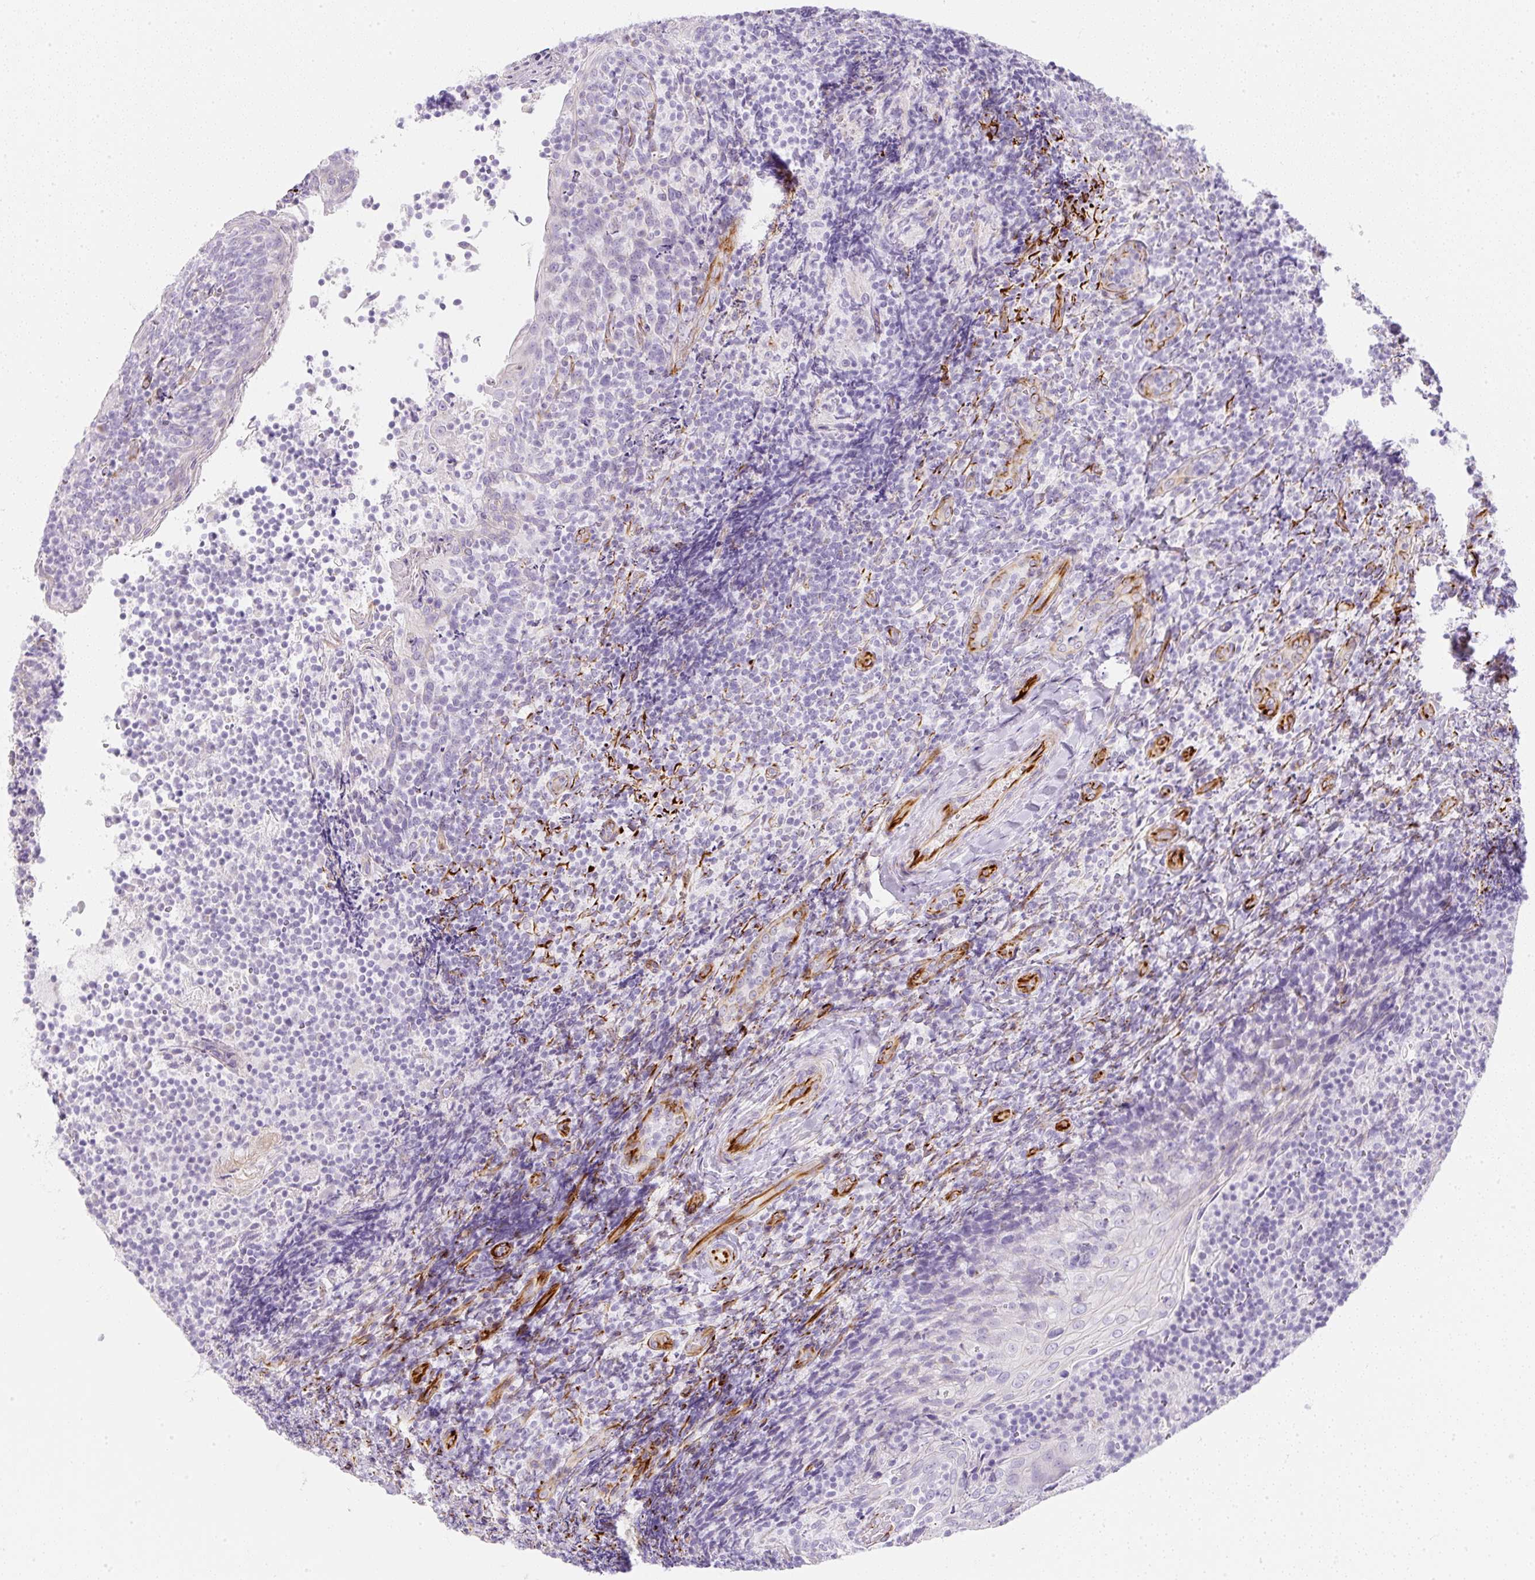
{"staining": {"intensity": "negative", "quantity": "none", "location": "none"}, "tissue": "tonsil", "cell_type": "Germinal center cells", "image_type": "normal", "snomed": [{"axis": "morphology", "description": "Normal tissue, NOS"}, {"axis": "topography", "description": "Tonsil"}], "caption": "Germinal center cells show no significant protein staining in unremarkable tonsil. (DAB immunohistochemistry (IHC), high magnification).", "gene": "ZNF689", "patient": {"sex": "female", "age": 10}}